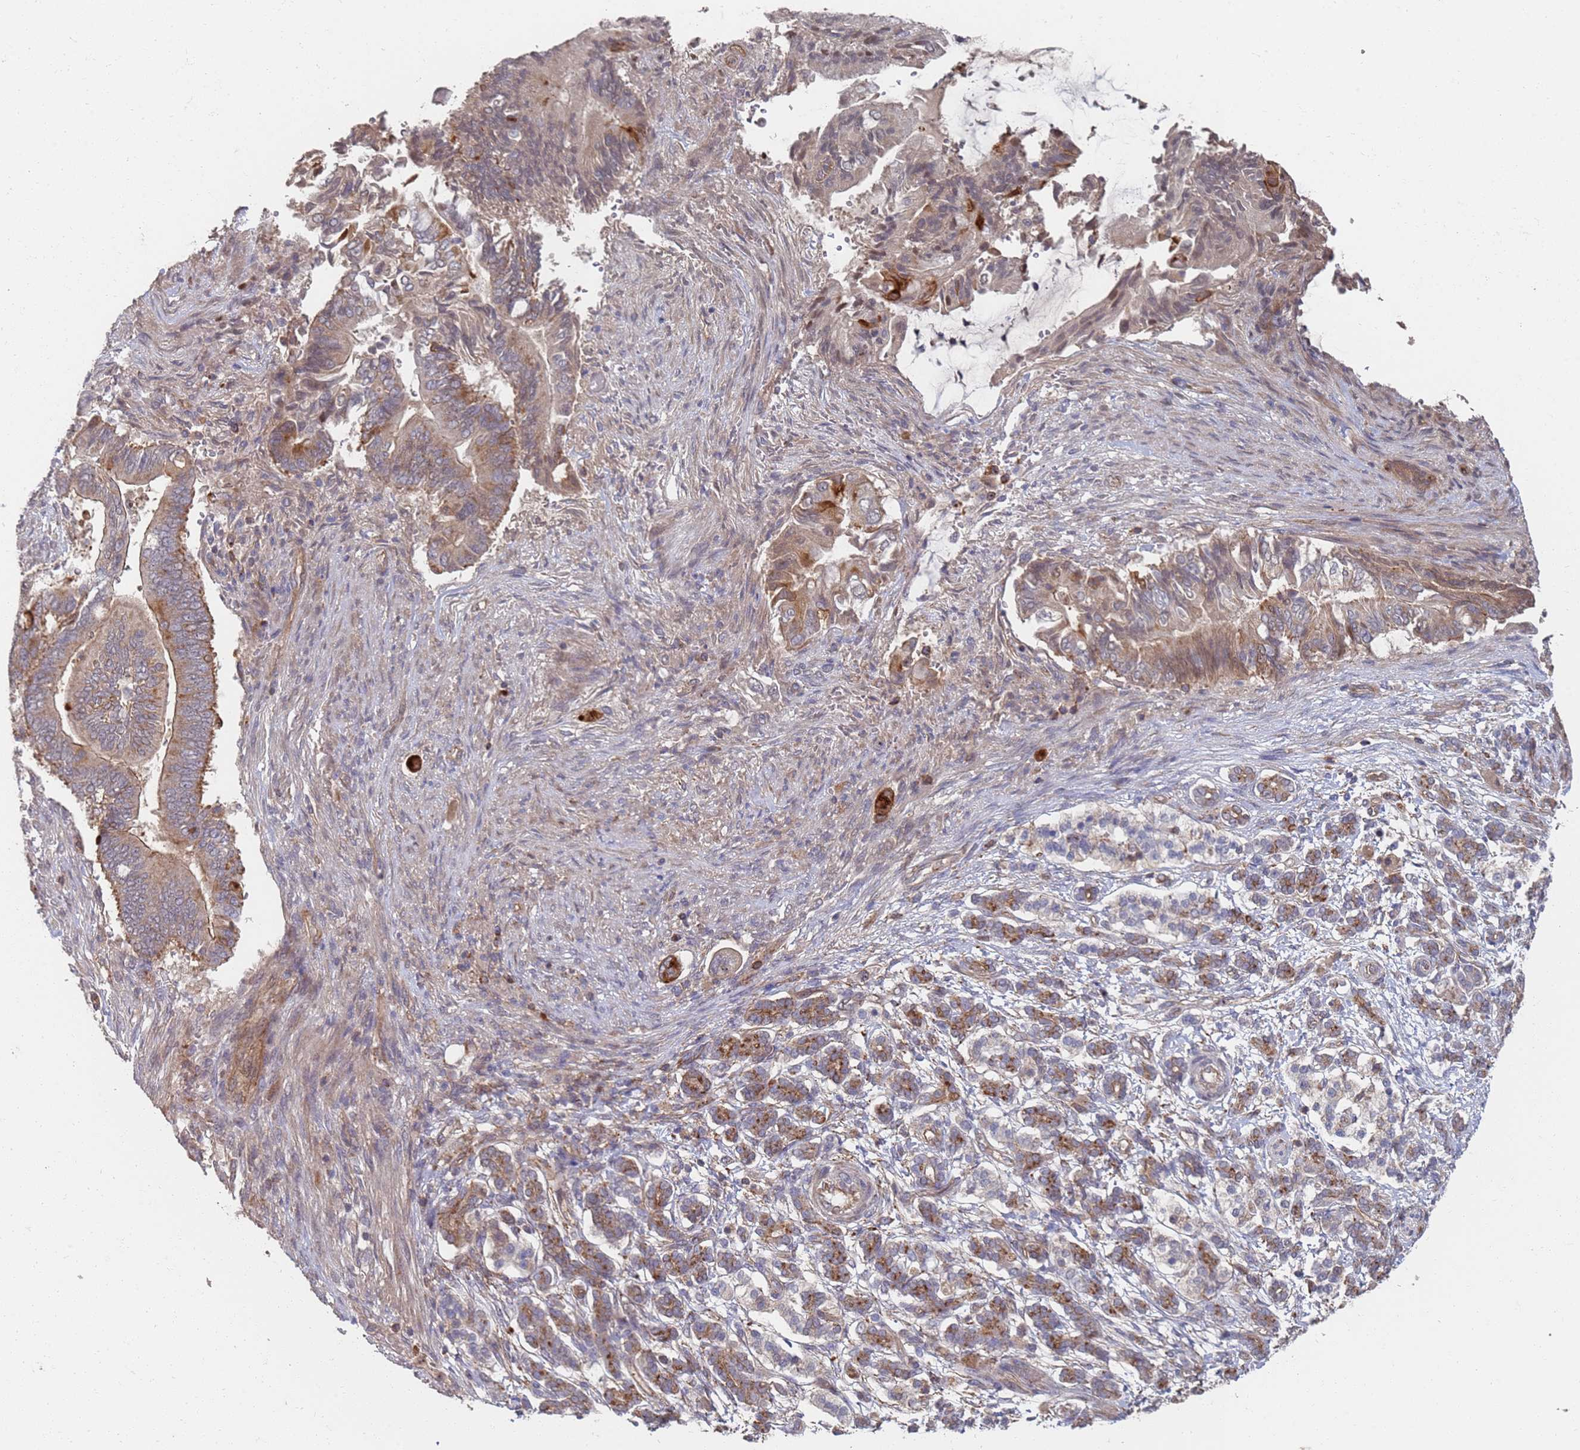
{"staining": {"intensity": "moderate", "quantity": "25%-75%", "location": "cytoplasmic/membranous"}, "tissue": "pancreatic cancer", "cell_type": "Tumor cells", "image_type": "cancer", "snomed": [{"axis": "morphology", "description": "Adenocarcinoma, NOS"}, {"axis": "topography", "description": "Pancreas"}], "caption": "This histopathology image exhibits adenocarcinoma (pancreatic) stained with IHC to label a protein in brown. The cytoplasmic/membranous of tumor cells show moderate positivity for the protein. Nuclei are counter-stained blue.", "gene": "ABCB6", "patient": {"sex": "male", "age": 68}}